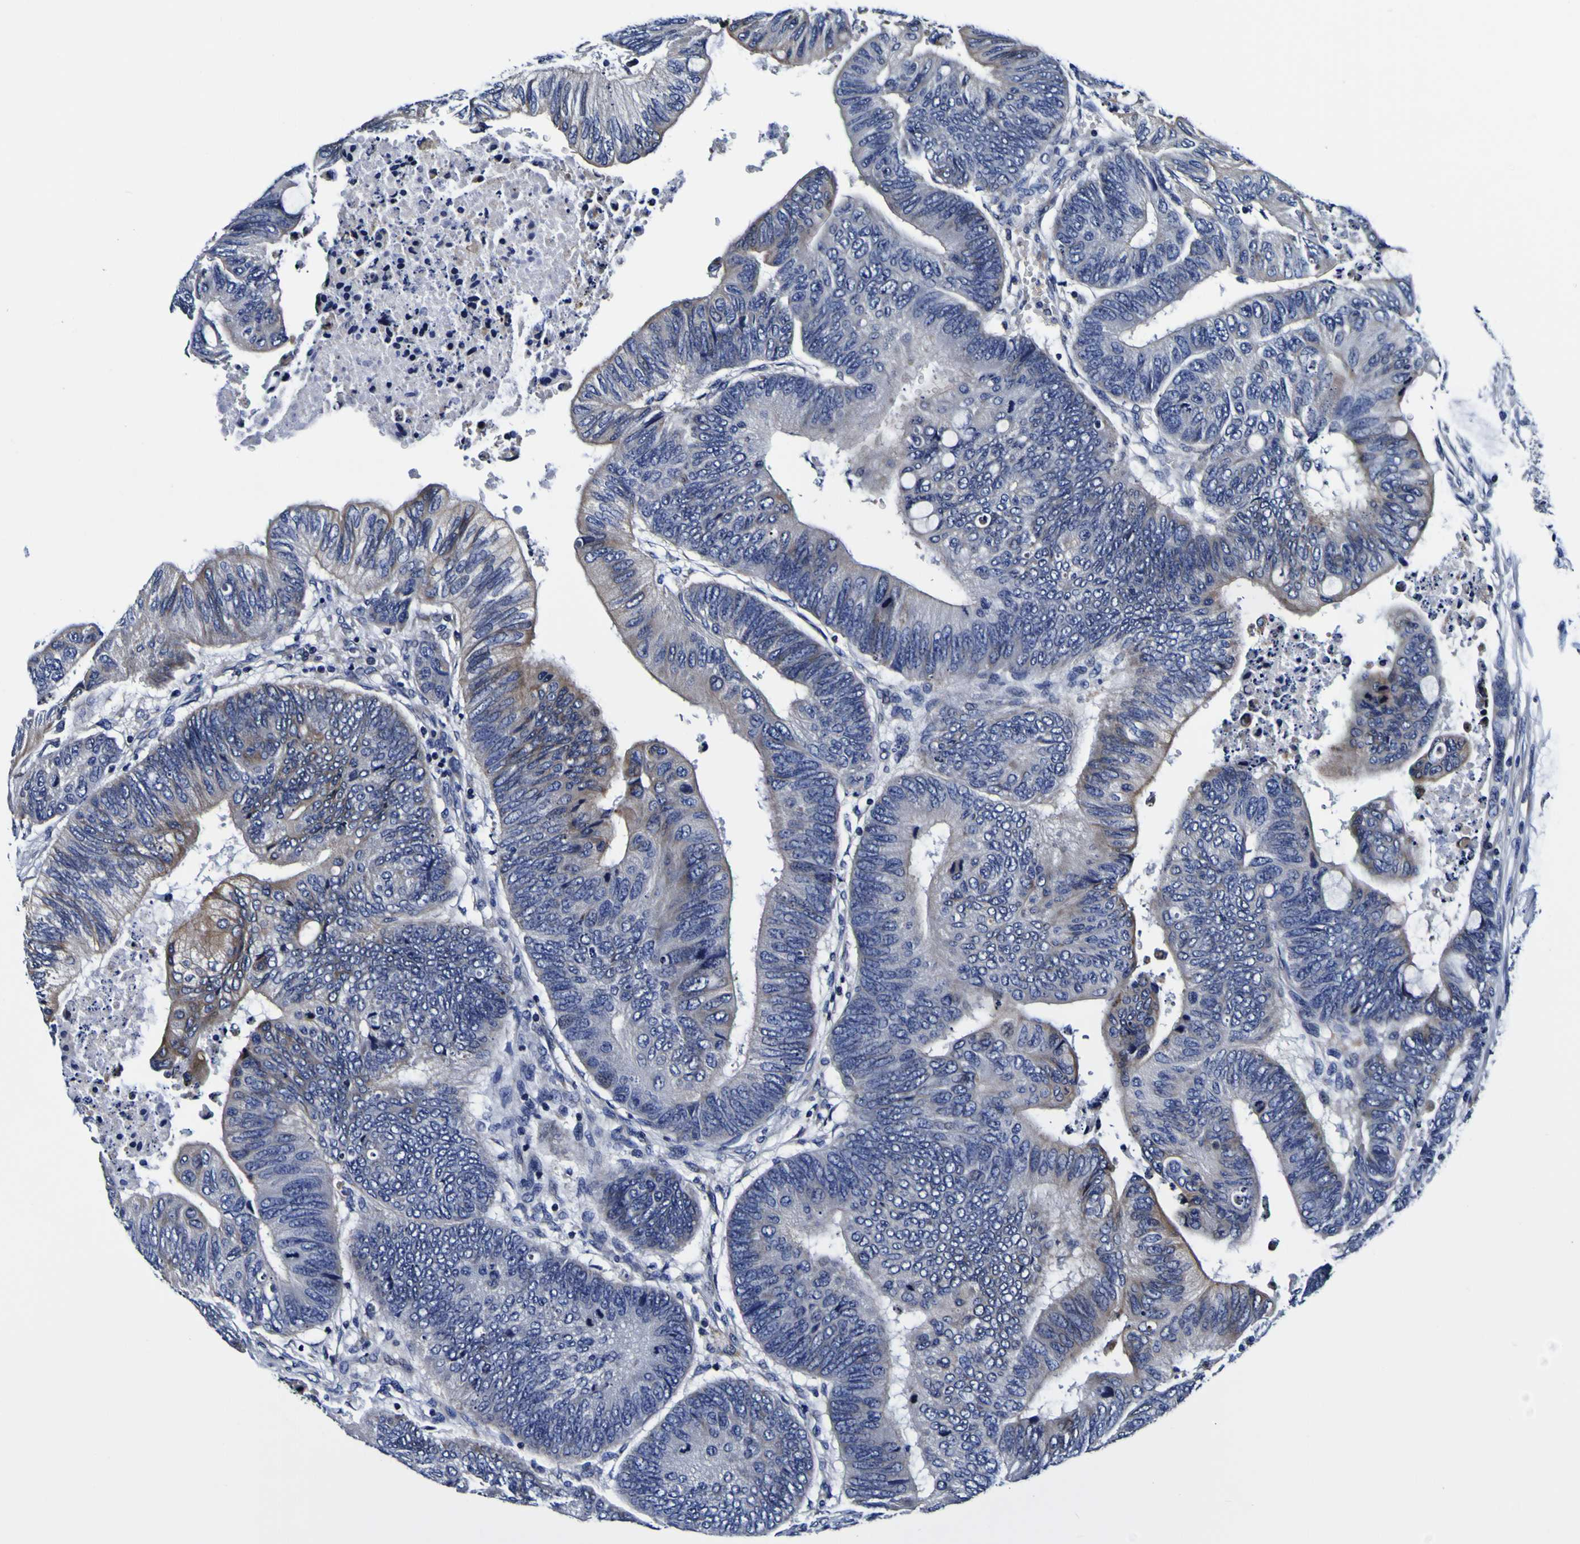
{"staining": {"intensity": "moderate", "quantity": "<25%", "location": "cytoplasmic/membranous"}, "tissue": "colorectal cancer", "cell_type": "Tumor cells", "image_type": "cancer", "snomed": [{"axis": "morphology", "description": "Normal tissue, NOS"}, {"axis": "morphology", "description": "Adenocarcinoma, NOS"}, {"axis": "topography", "description": "Rectum"}, {"axis": "topography", "description": "Peripheral nerve tissue"}], "caption": "IHC histopathology image of human colorectal cancer stained for a protein (brown), which demonstrates low levels of moderate cytoplasmic/membranous positivity in about <25% of tumor cells.", "gene": "PDLIM4", "patient": {"sex": "male", "age": 92}}